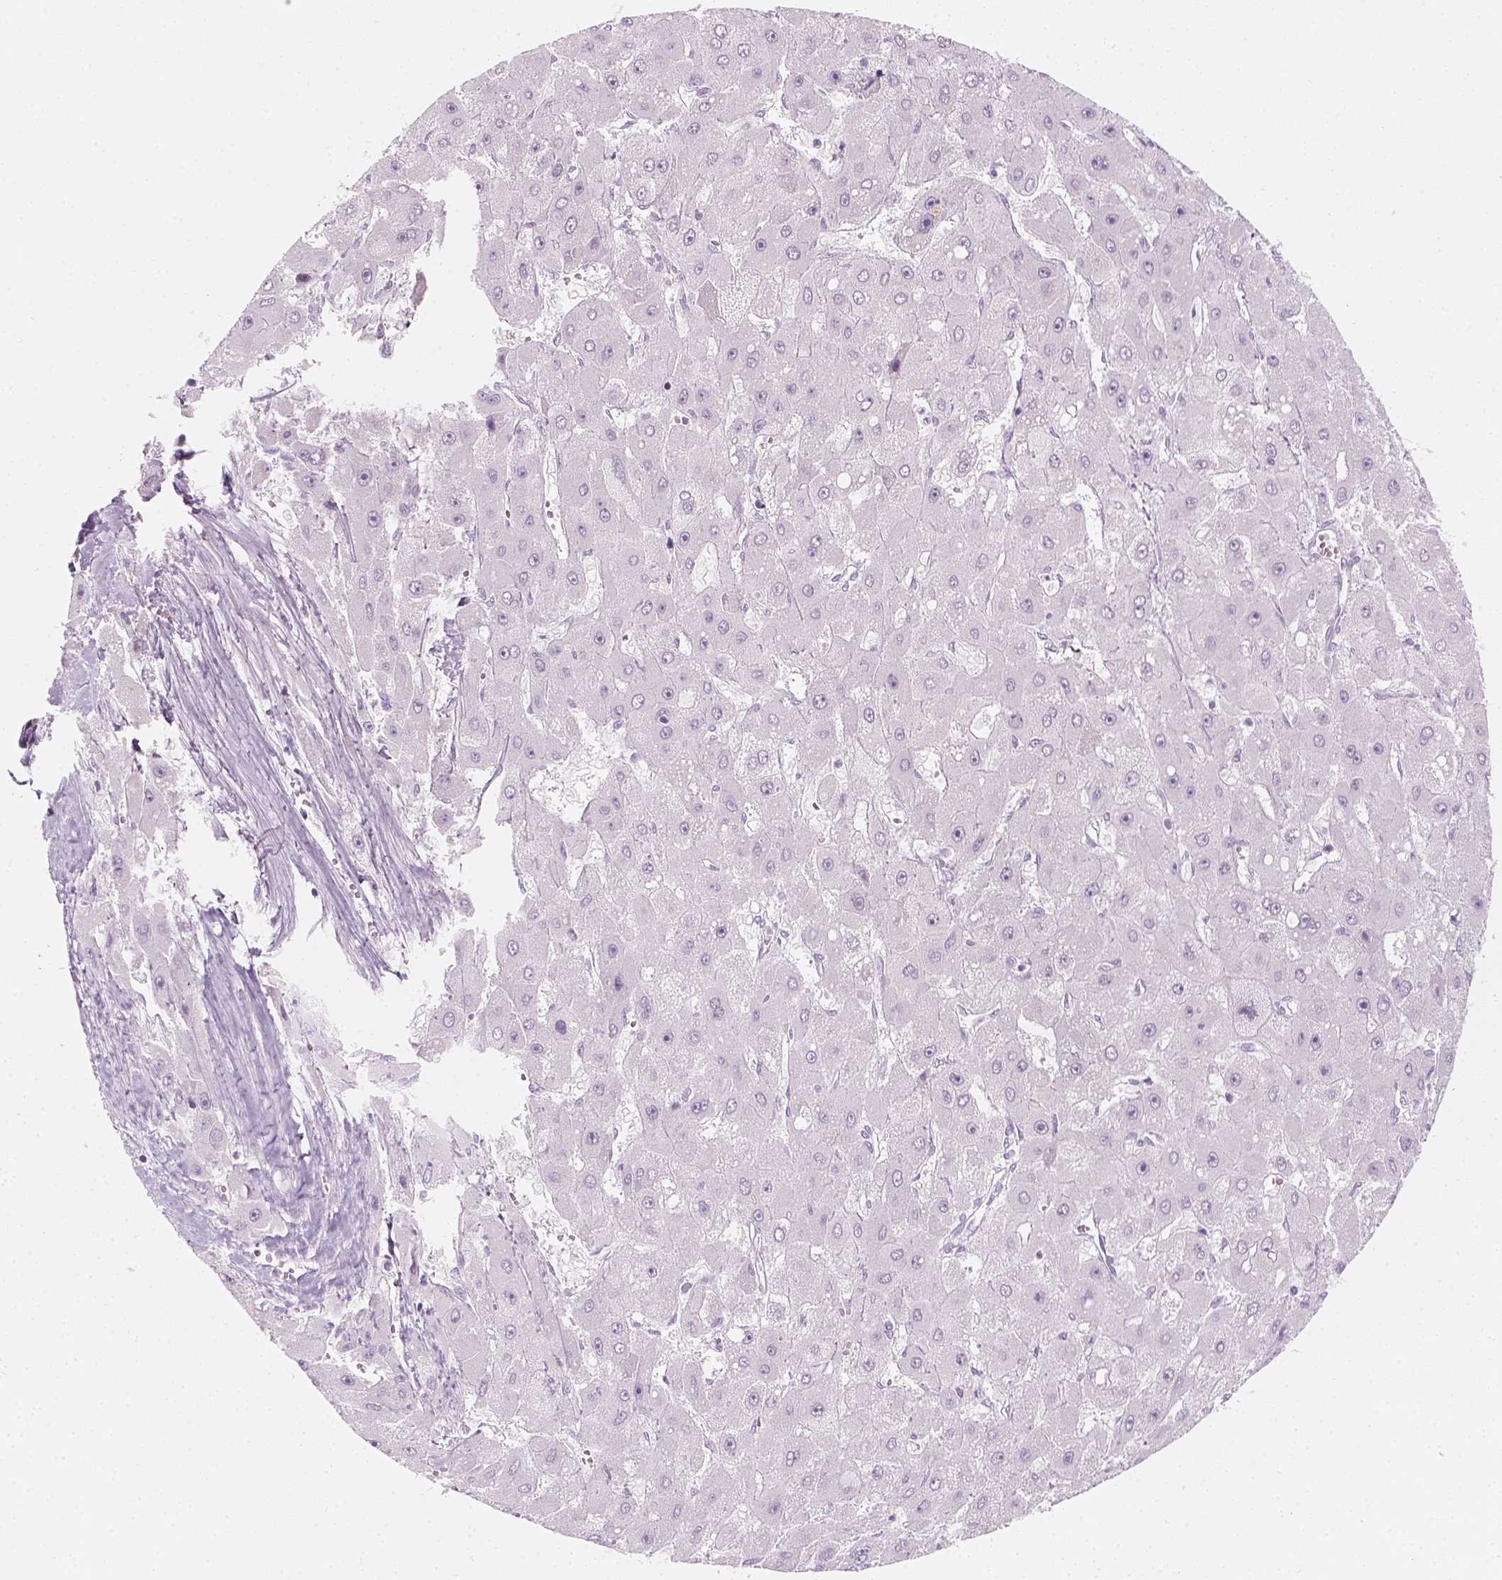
{"staining": {"intensity": "negative", "quantity": "none", "location": "none"}, "tissue": "liver cancer", "cell_type": "Tumor cells", "image_type": "cancer", "snomed": [{"axis": "morphology", "description": "Carcinoma, Hepatocellular, NOS"}, {"axis": "topography", "description": "Liver"}], "caption": "IHC histopathology image of hepatocellular carcinoma (liver) stained for a protein (brown), which exhibits no staining in tumor cells.", "gene": "PRAME", "patient": {"sex": "female", "age": 25}}